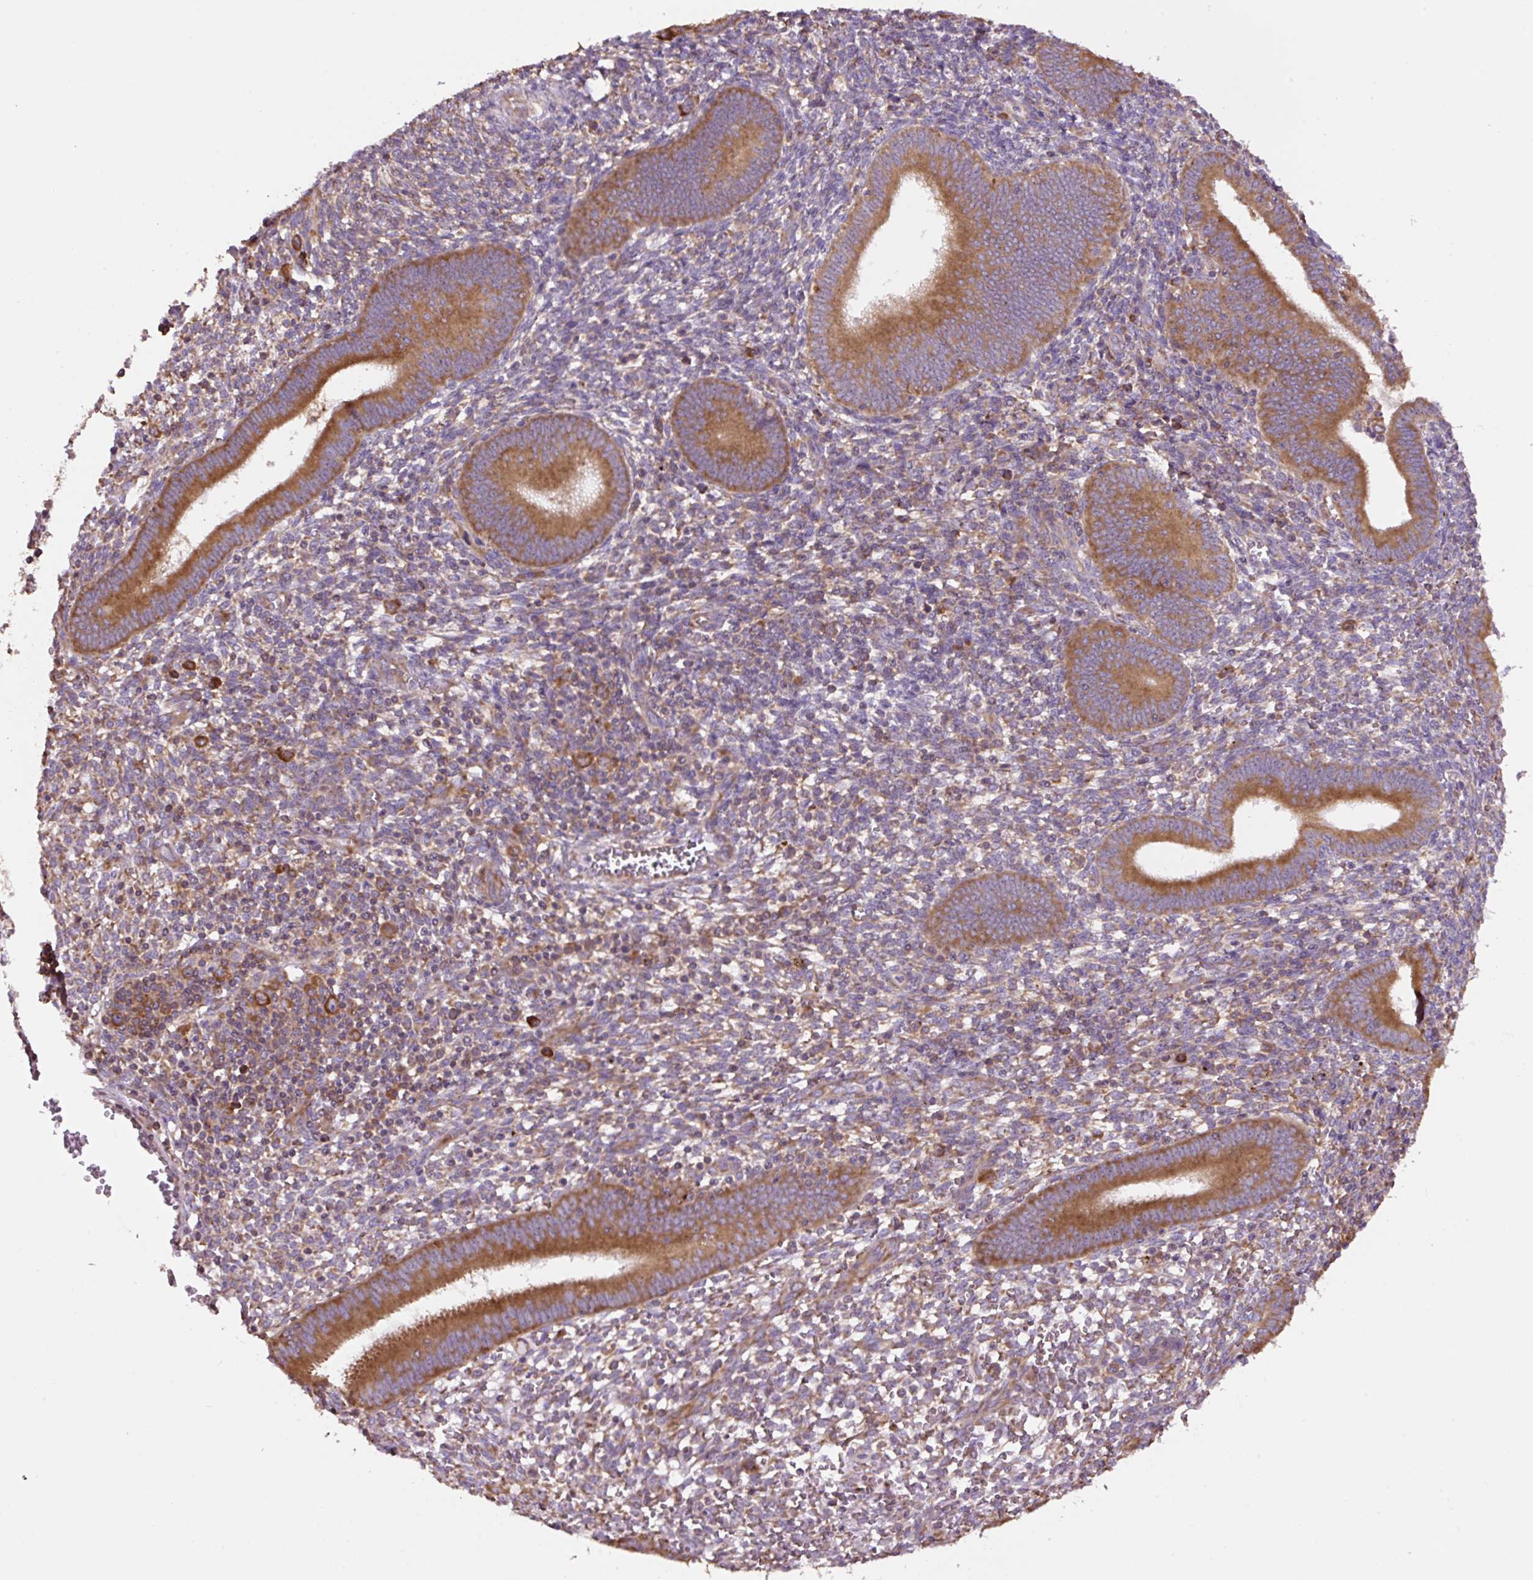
{"staining": {"intensity": "moderate", "quantity": "25%-75%", "location": "cytoplasmic/membranous"}, "tissue": "endometrium", "cell_type": "Cells in endometrial stroma", "image_type": "normal", "snomed": [{"axis": "morphology", "description": "Normal tissue, NOS"}, {"axis": "topography", "description": "Endometrium"}], "caption": "IHC image of benign endometrium: endometrium stained using immunohistochemistry shows medium levels of moderate protein expression localized specifically in the cytoplasmic/membranous of cells in endometrial stroma, appearing as a cytoplasmic/membranous brown color.", "gene": "RPS23", "patient": {"sex": "female", "age": 41}}